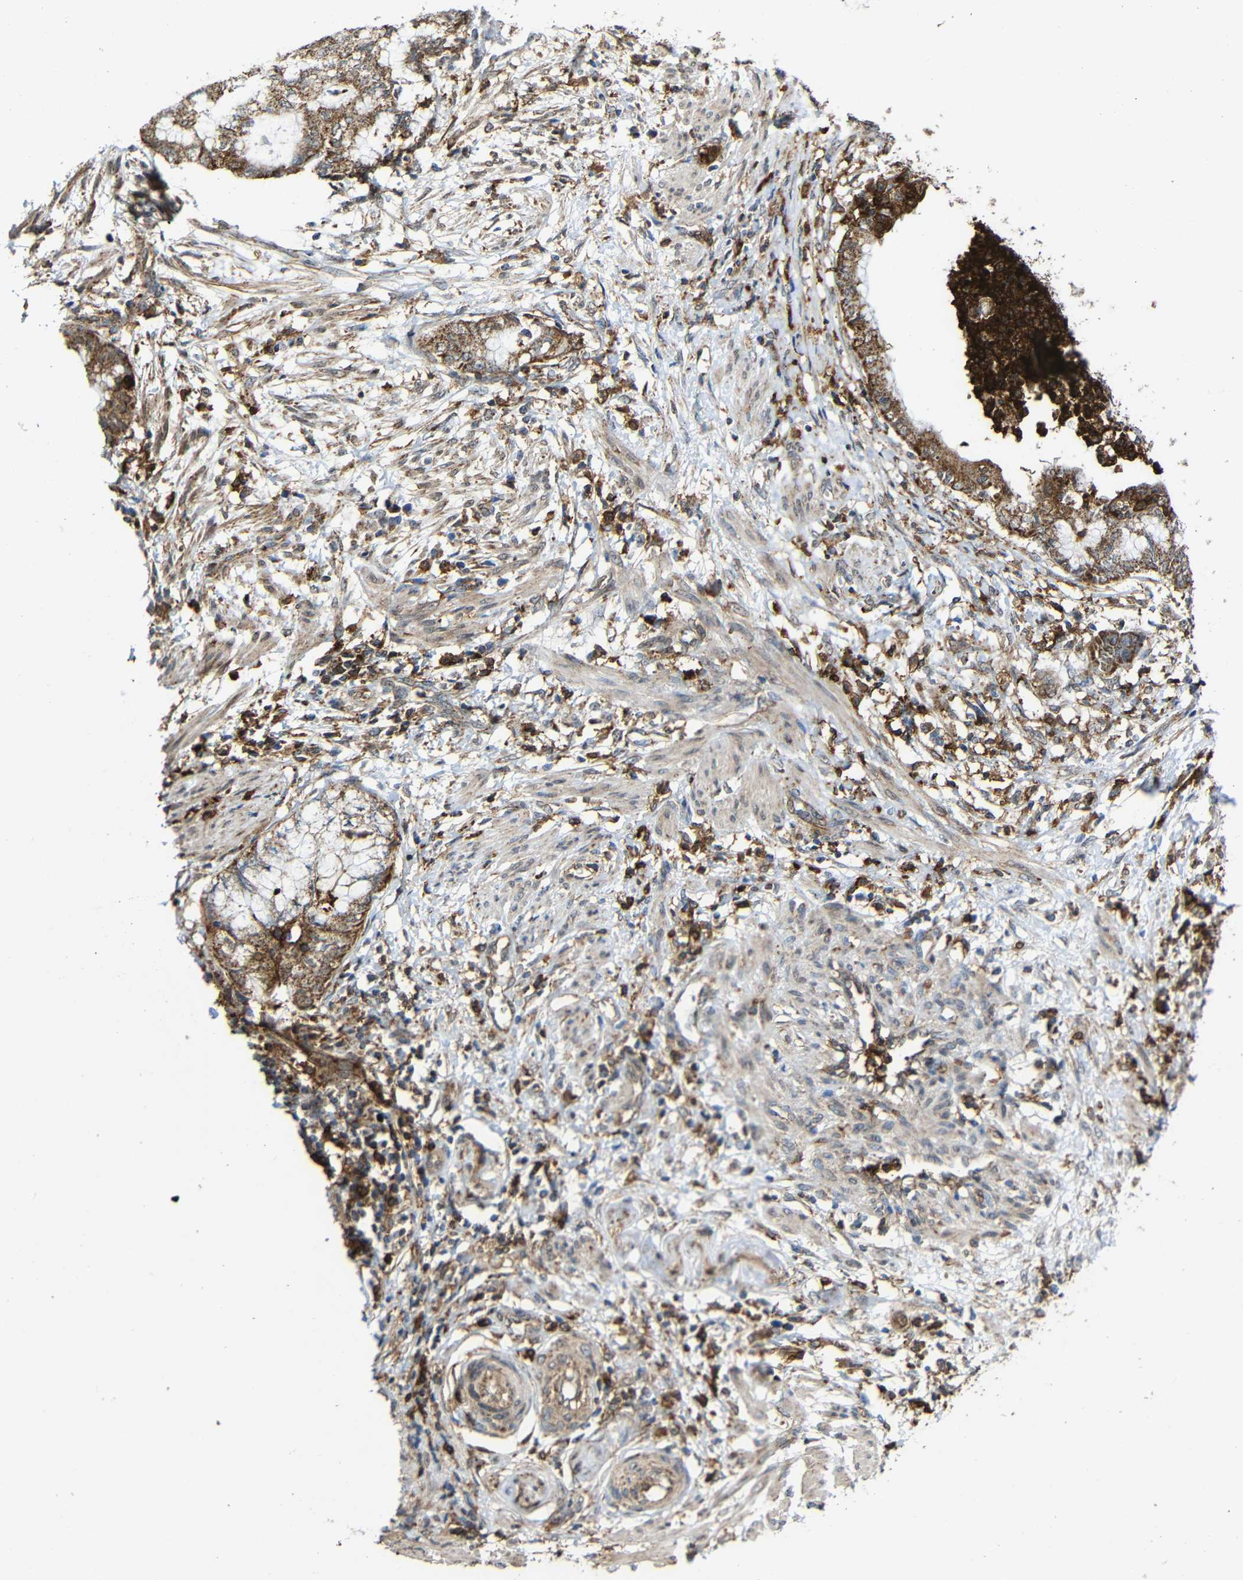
{"staining": {"intensity": "moderate", "quantity": ">75%", "location": "cytoplasmic/membranous"}, "tissue": "endometrial cancer", "cell_type": "Tumor cells", "image_type": "cancer", "snomed": [{"axis": "morphology", "description": "Necrosis, NOS"}, {"axis": "morphology", "description": "Adenocarcinoma, NOS"}, {"axis": "topography", "description": "Endometrium"}], "caption": "Protein expression analysis of human adenocarcinoma (endometrial) reveals moderate cytoplasmic/membranous positivity in about >75% of tumor cells. The staining is performed using DAB brown chromogen to label protein expression. The nuclei are counter-stained blue using hematoxylin.", "gene": "C1GALT1", "patient": {"sex": "female", "age": 79}}